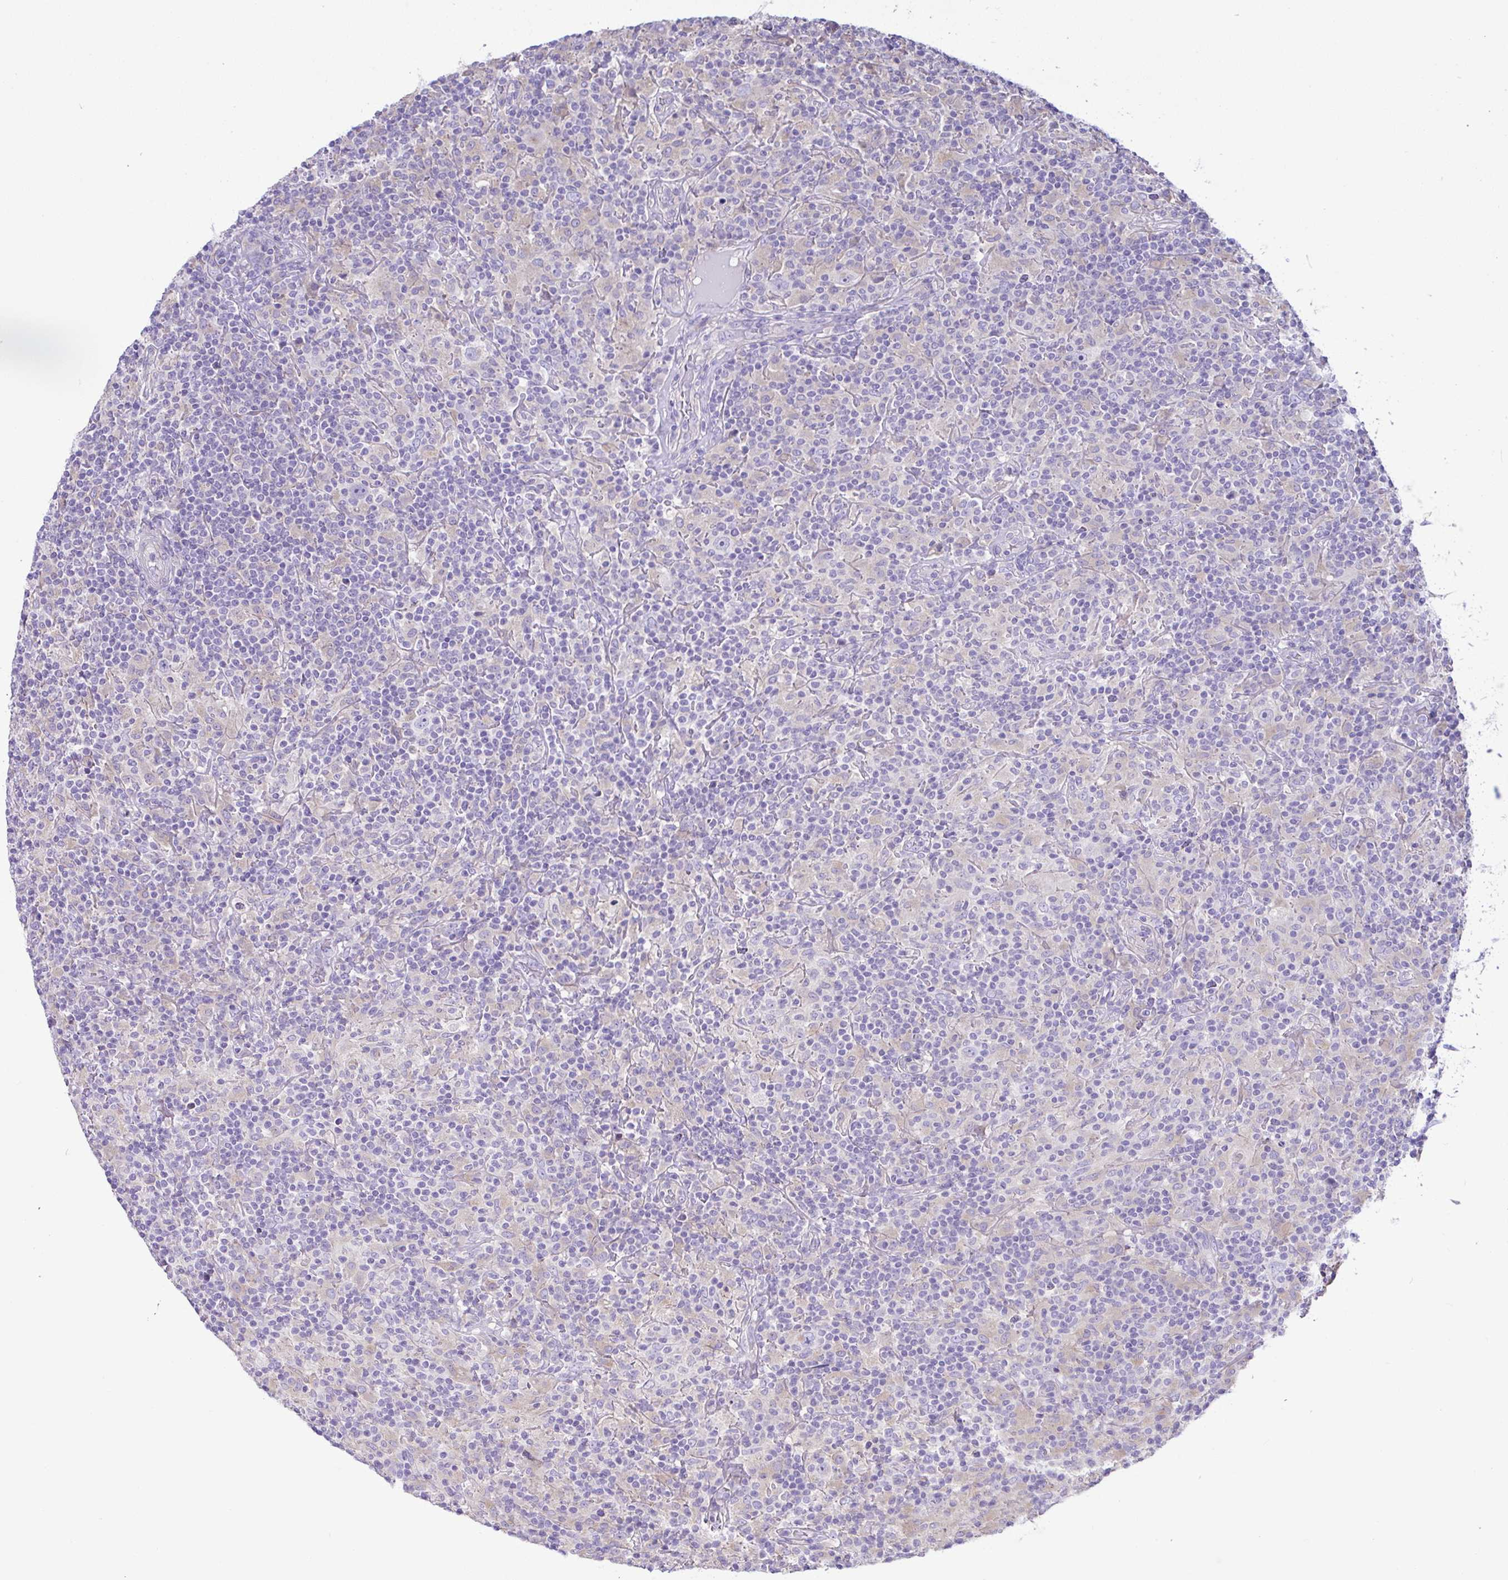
{"staining": {"intensity": "negative", "quantity": "none", "location": "none"}, "tissue": "lymphoma", "cell_type": "Tumor cells", "image_type": "cancer", "snomed": [{"axis": "morphology", "description": "Hodgkin's disease, NOS"}, {"axis": "topography", "description": "Lymph node"}], "caption": "This histopathology image is of lymphoma stained with IHC to label a protein in brown with the nuclei are counter-stained blue. There is no staining in tumor cells. (Immunohistochemistry (ihc), brightfield microscopy, high magnification).", "gene": "OR4P4", "patient": {"sex": "male", "age": 70}}